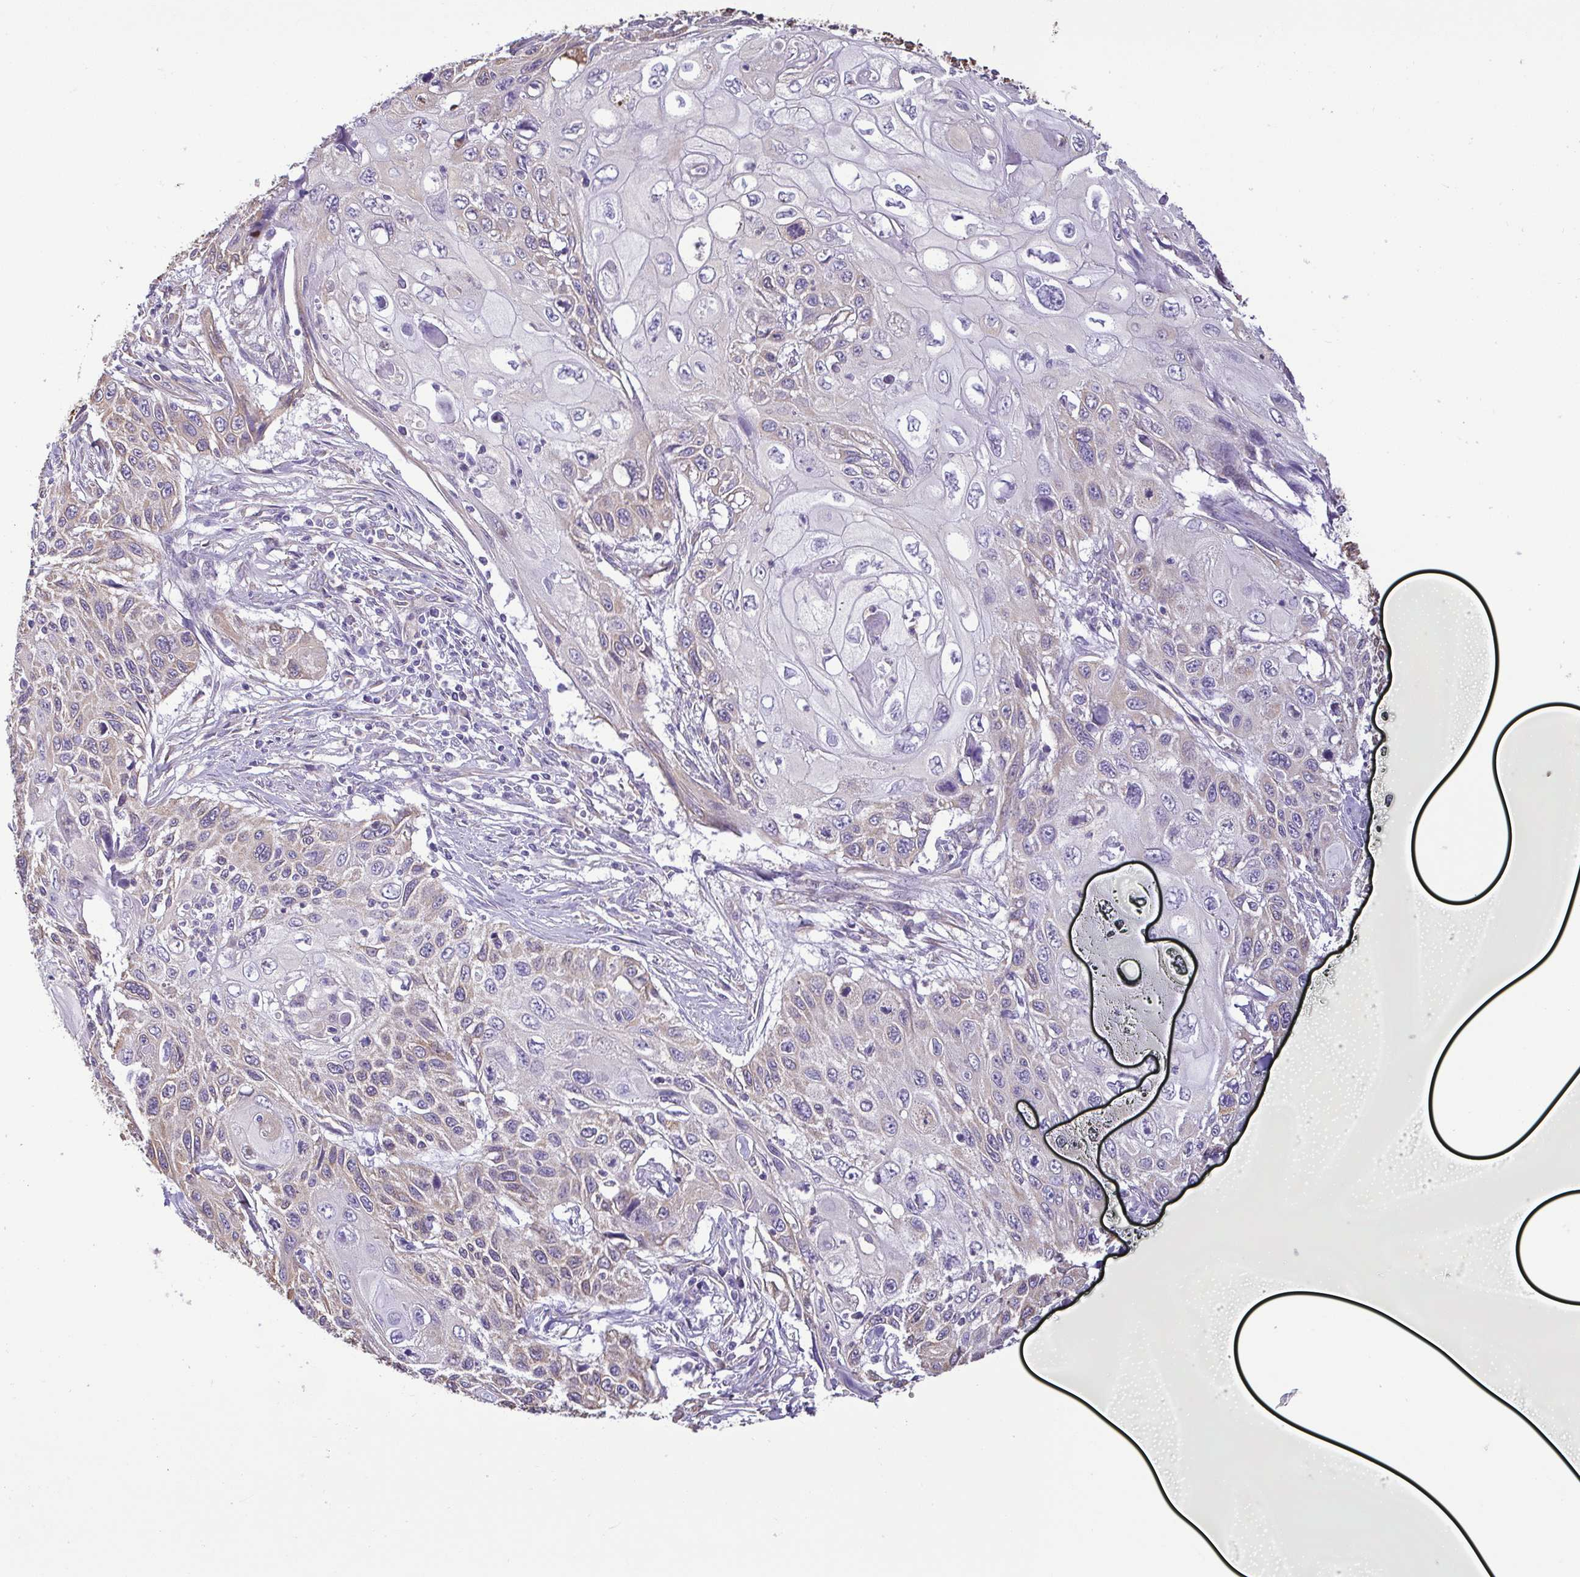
{"staining": {"intensity": "weak", "quantity": "<25%", "location": "cytoplasmic/membranous"}, "tissue": "cervical cancer", "cell_type": "Tumor cells", "image_type": "cancer", "snomed": [{"axis": "morphology", "description": "Squamous cell carcinoma, NOS"}, {"axis": "topography", "description": "Cervix"}], "caption": "Cervical cancer stained for a protein using immunohistochemistry reveals no expression tumor cells.", "gene": "MYL10", "patient": {"sex": "female", "age": 70}}